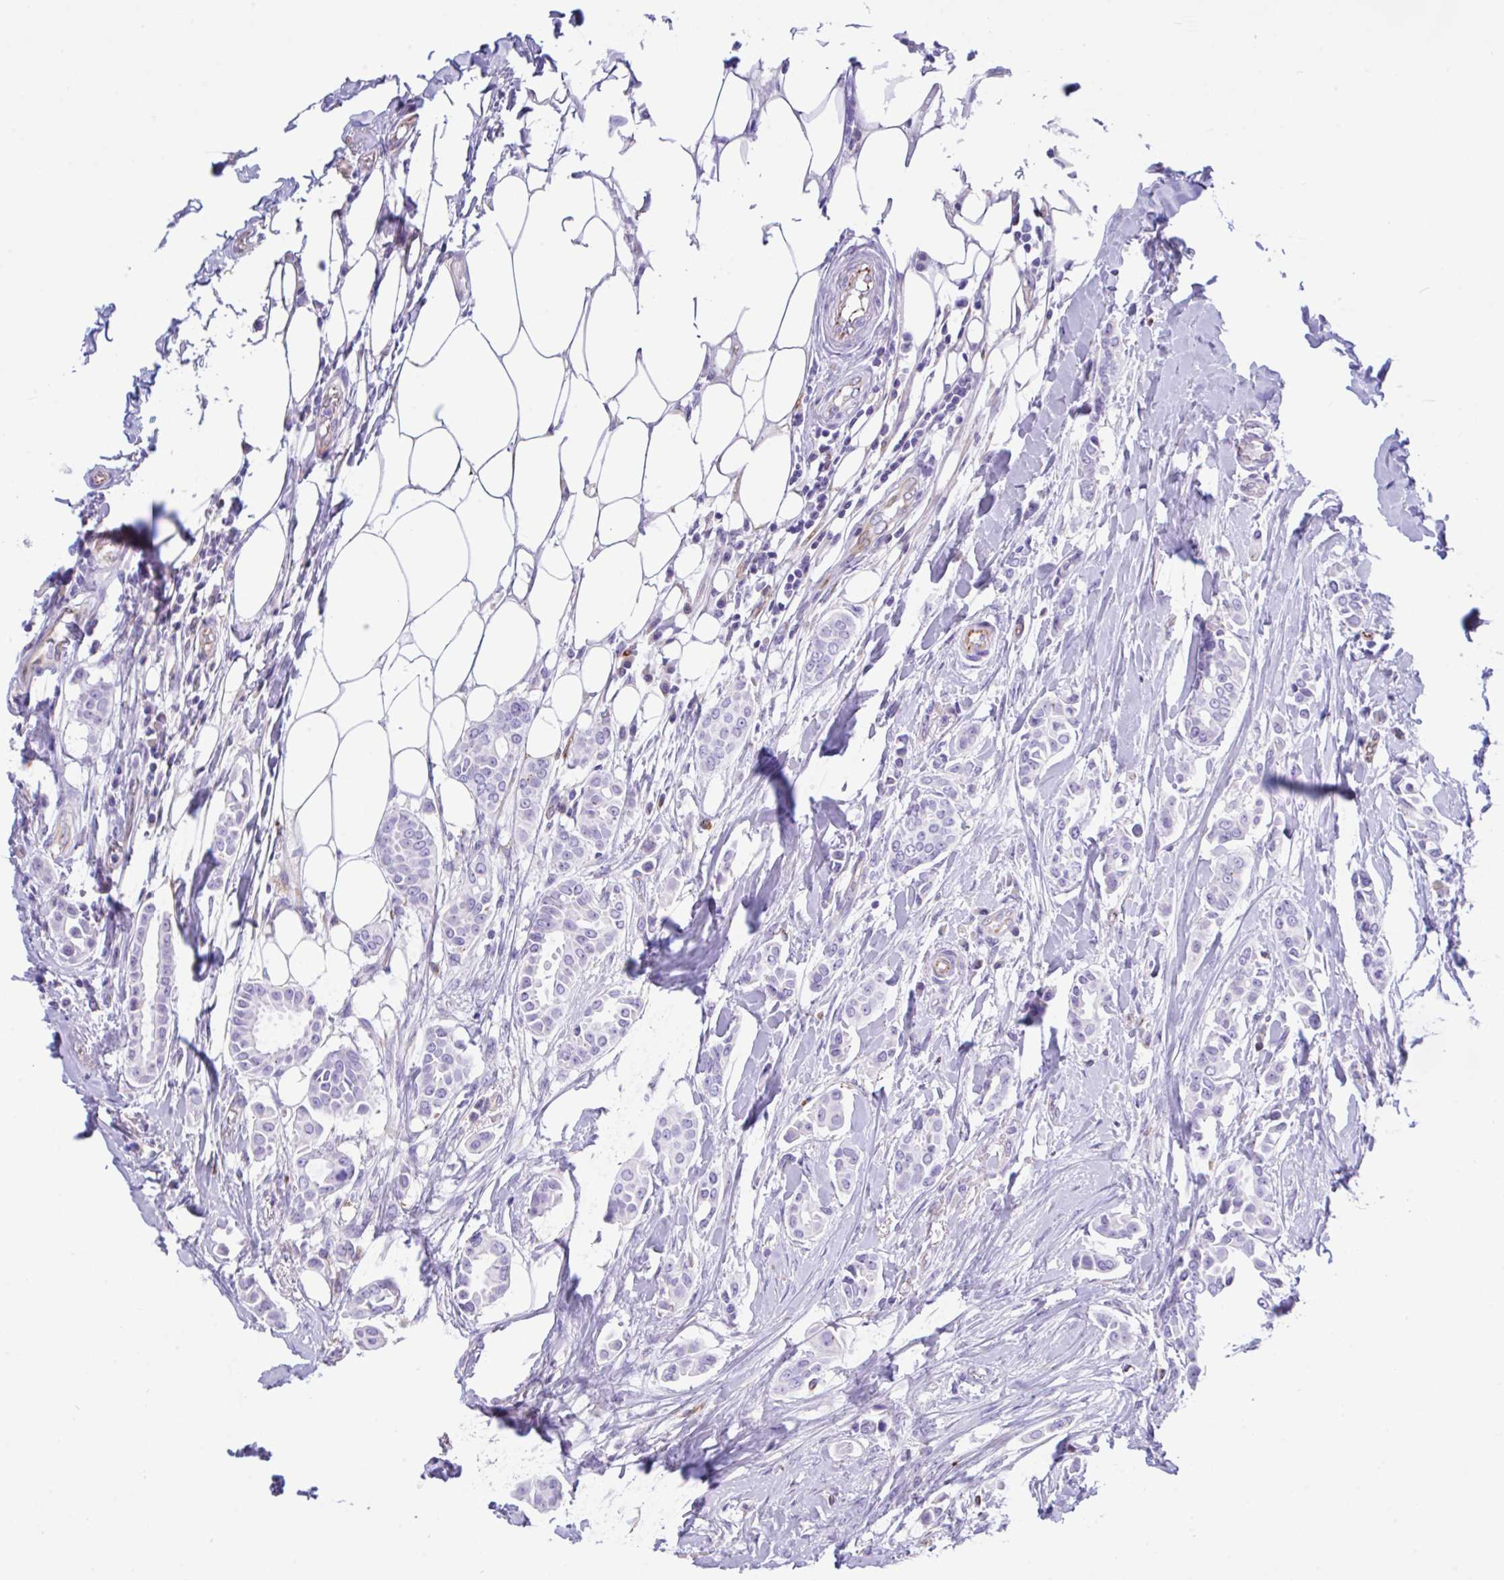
{"staining": {"intensity": "negative", "quantity": "none", "location": "none"}, "tissue": "breast cancer", "cell_type": "Tumor cells", "image_type": "cancer", "snomed": [{"axis": "morphology", "description": "Duct carcinoma"}, {"axis": "topography", "description": "Breast"}], "caption": "The IHC image has no significant staining in tumor cells of invasive ductal carcinoma (breast) tissue. (DAB (3,3'-diaminobenzidine) immunohistochemistry, high magnification).", "gene": "NDUFAF8", "patient": {"sex": "female", "age": 64}}